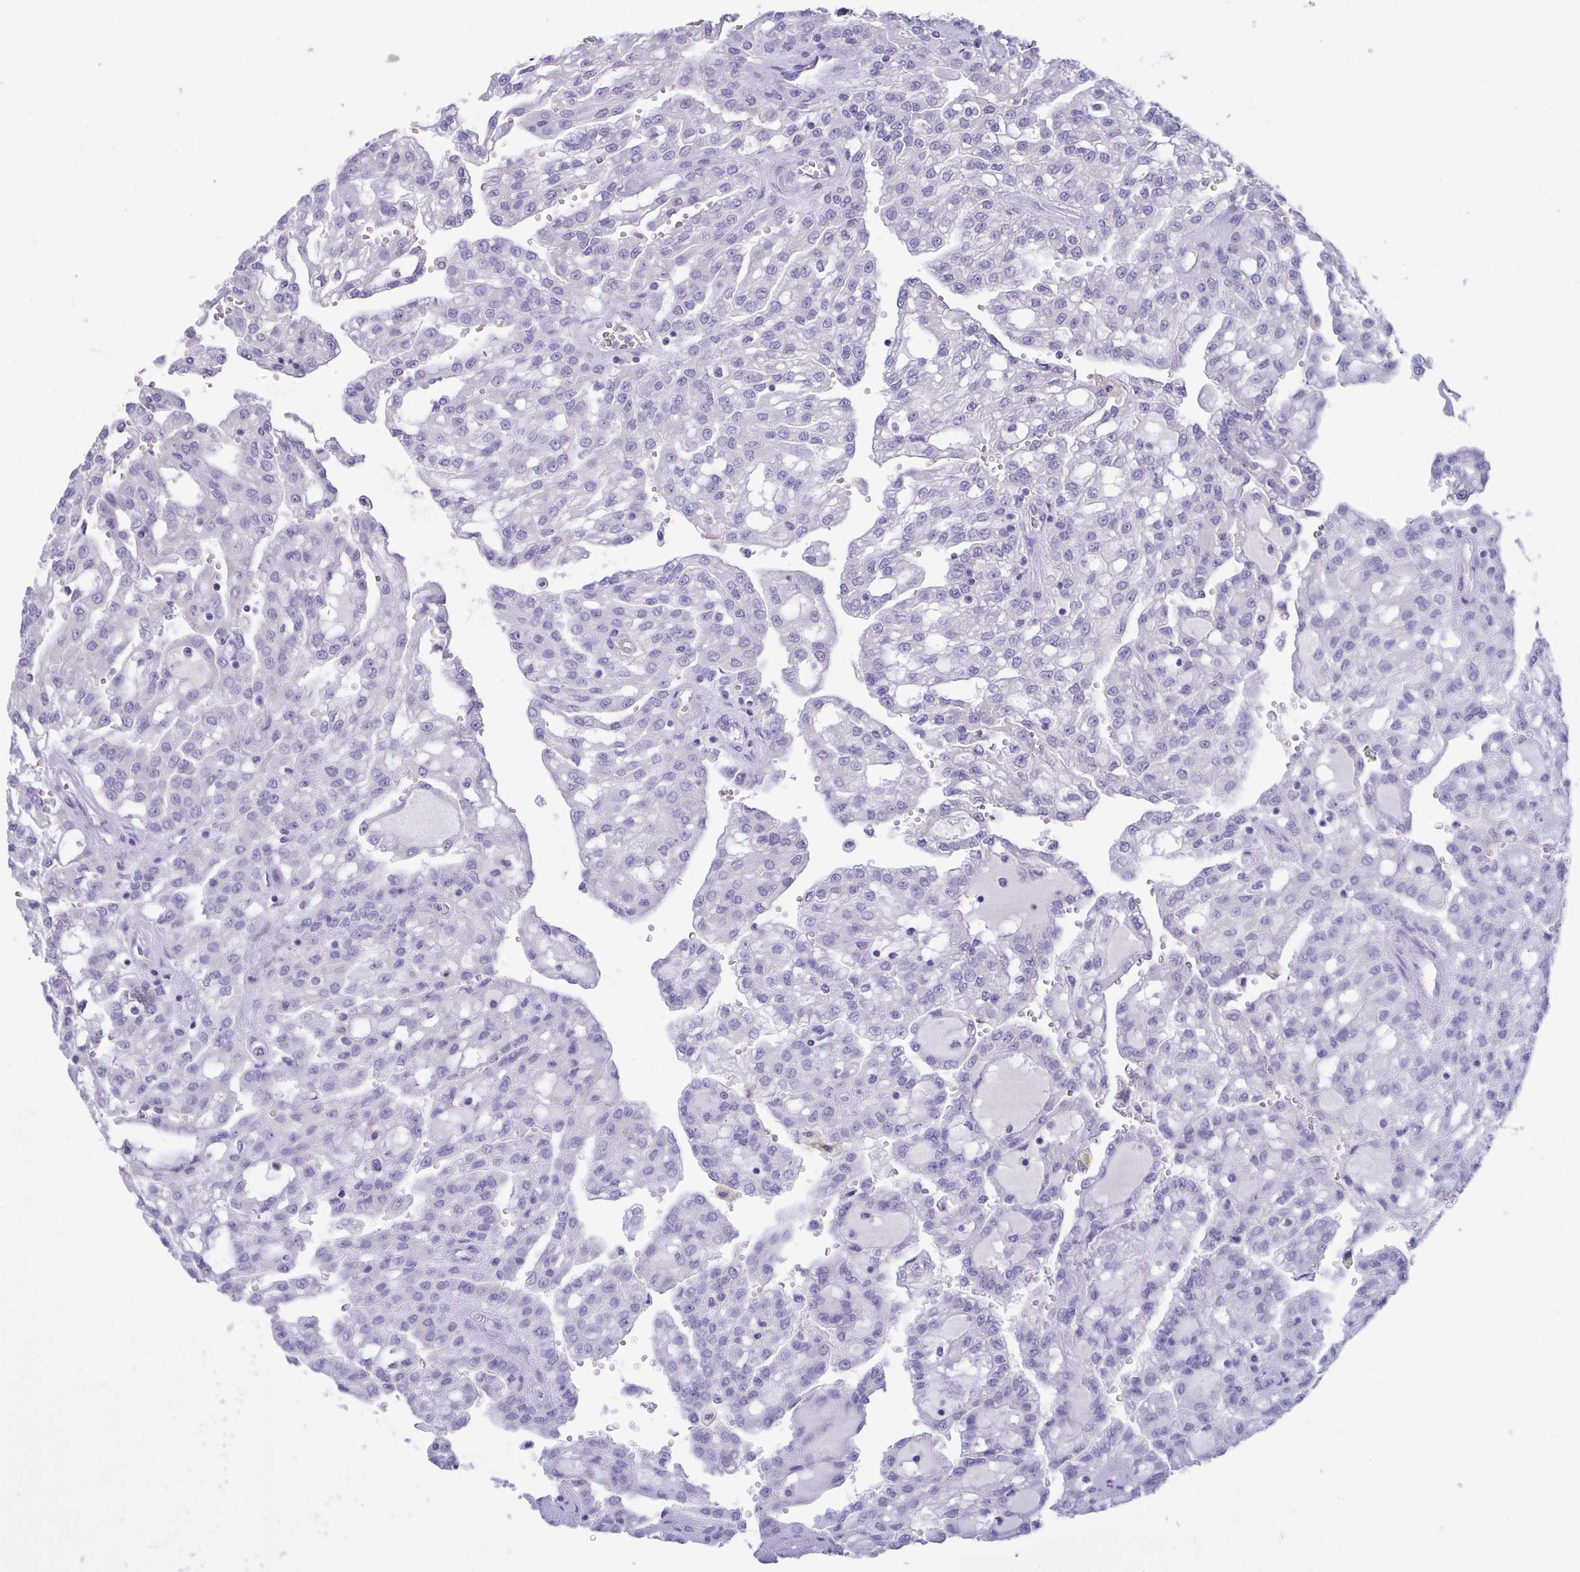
{"staining": {"intensity": "negative", "quantity": "none", "location": "none"}, "tissue": "renal cancer", "cell_type": "Tumor cells", "image_type": "cancer", "snomed": [{"axis": "morphology", "description": "Adenocarcinoma, NOS"}, {"axis": "topography", "description": "Kidney"}], "caption": "Immunohistochemistry of adenocarcinoma (renal) reveals no expression in tumor cells. (DAB (3,3'-diaminobenzidine) immunohistochemistry (IHC) with hematoxylin counter stain).", "gene": "SLC66A1", "patient": {"sex": "male", "age": 63}}